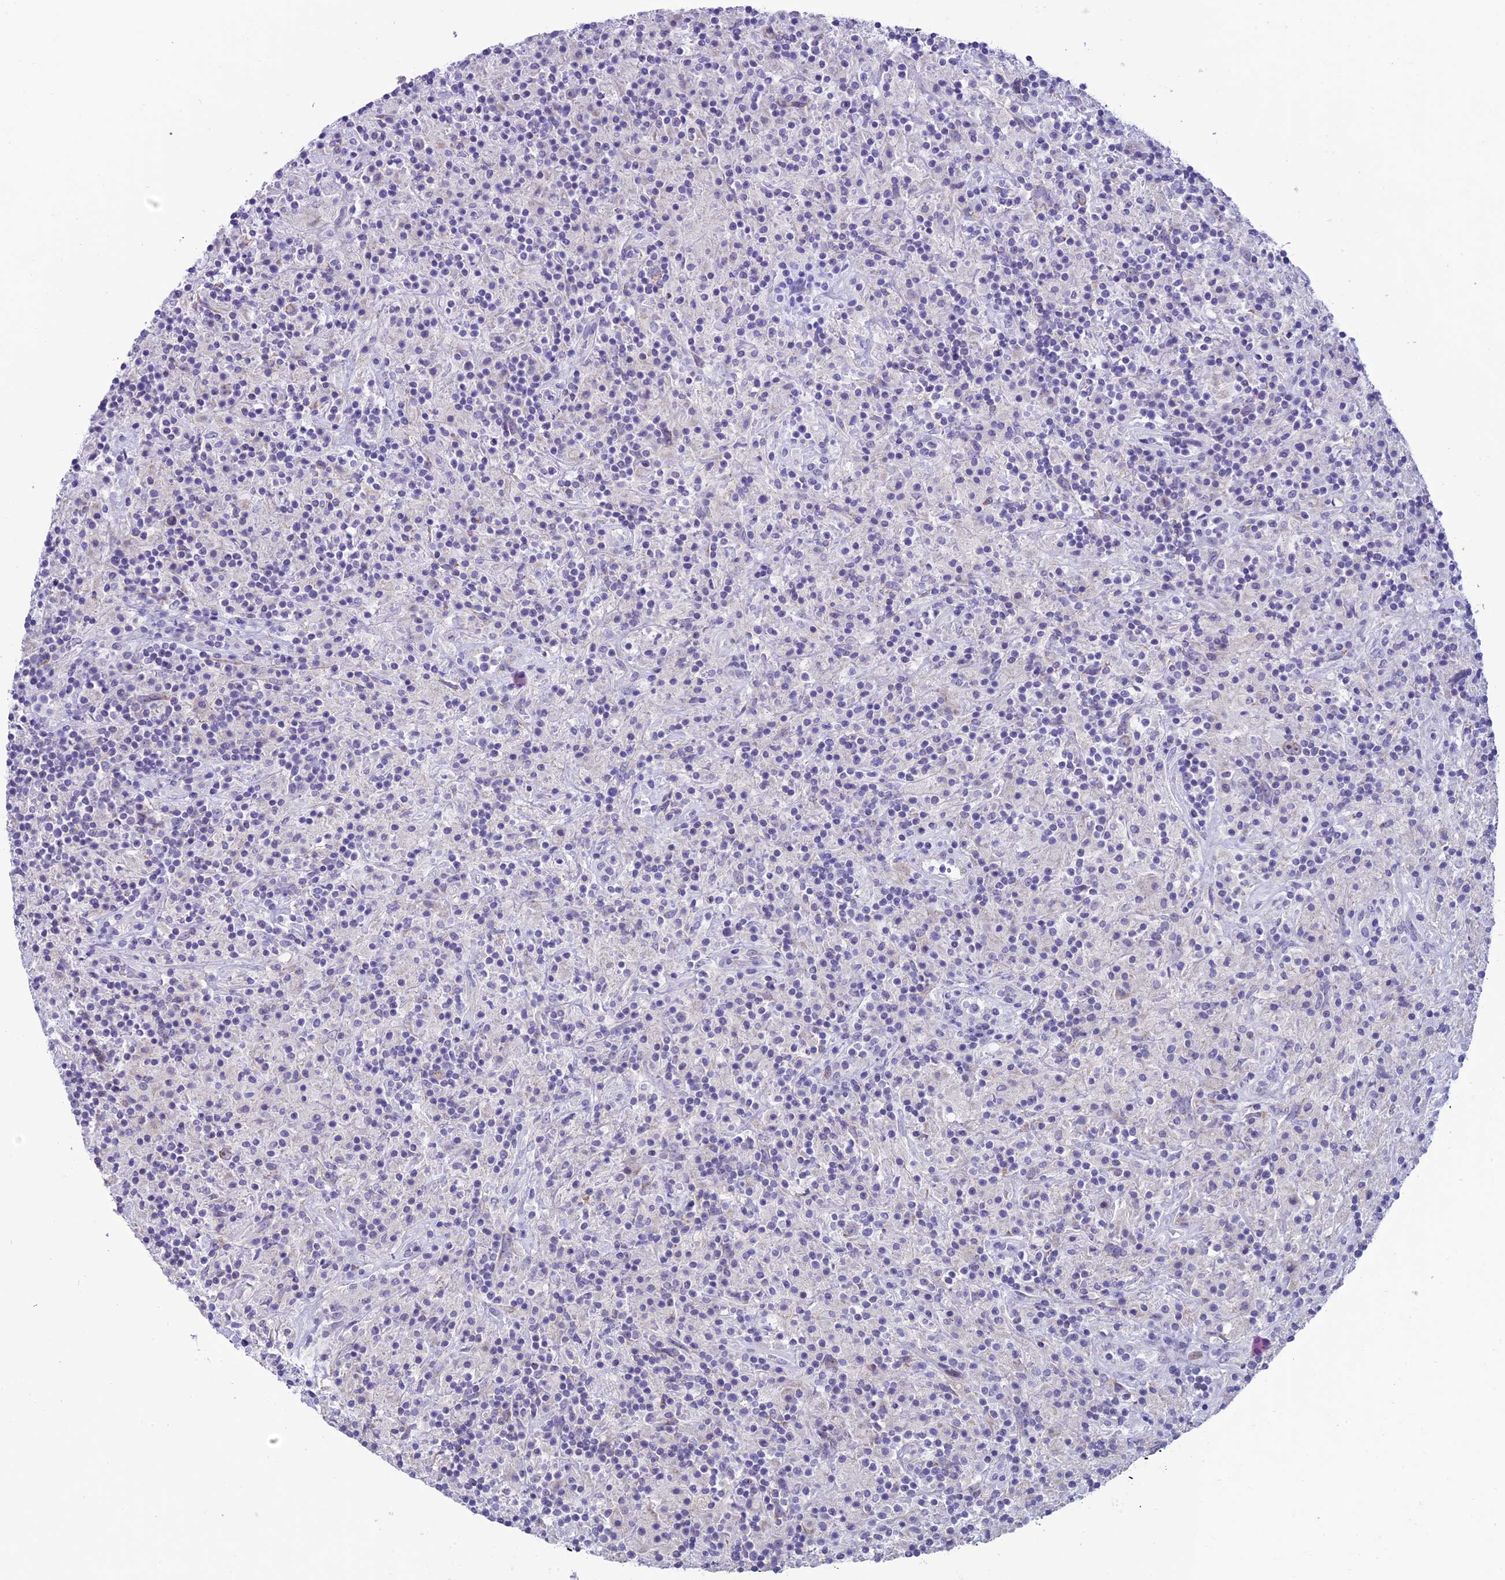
{"staining": {"intensity": "negative", "quantity": "none", "location": "none"}, "tissue": "lymphoma", "cell_type": "Tumor cells", "image_type": "cancer", "snomed": [{"axis": "morphology", "description": "Hodgkin's disease, NOS"}, {"axis": "topography", "description": "Lymph node"}], "caption": "High magnification brightfield microscopy of lymphoma stained with DAB (brown) and counterstained with hematoxylin (blue): tumor cells show no significant staining.", "gene": "SLC10A1", "patient": {"sex": "male", "age": 70}}